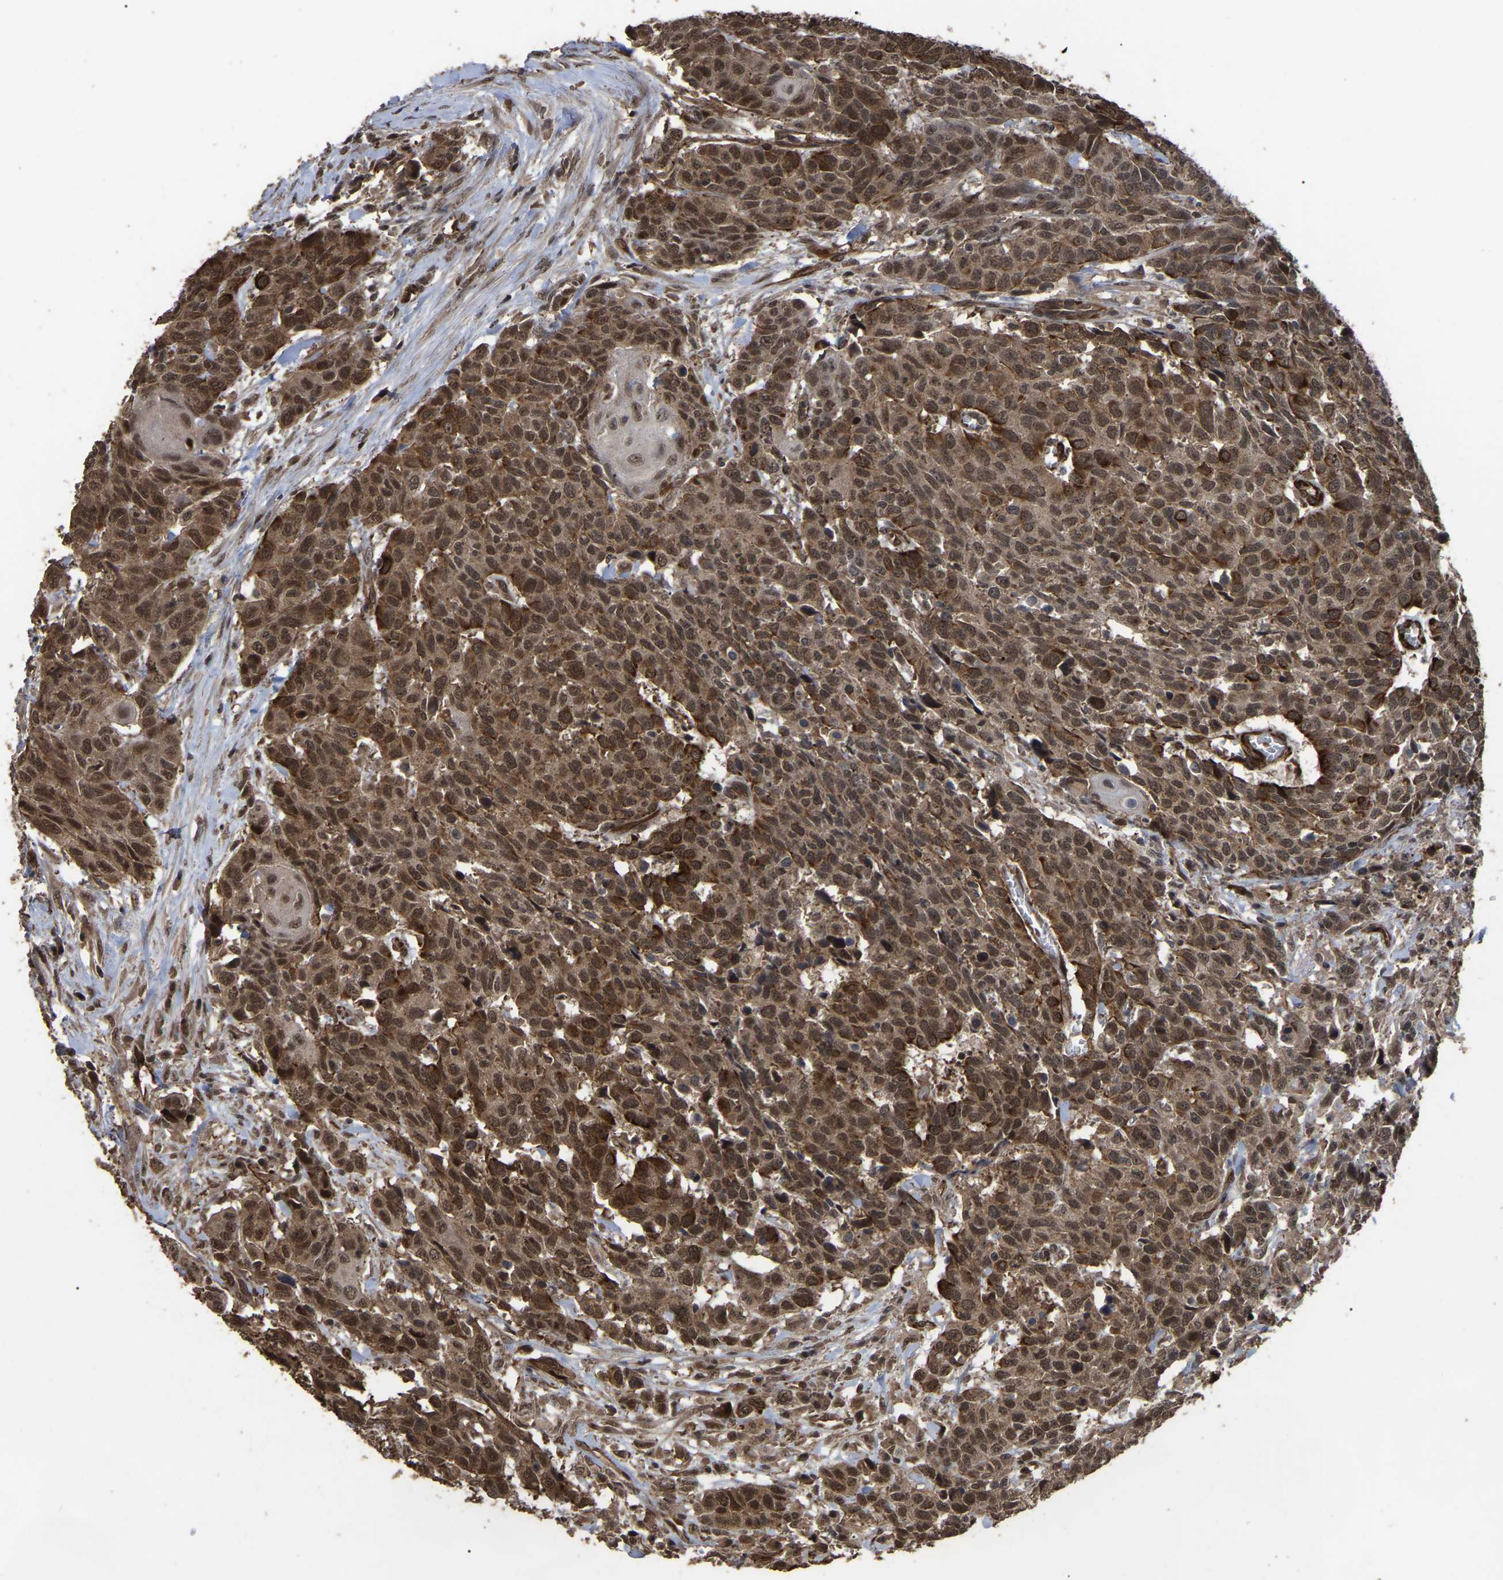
{"staining": {"intensity": "moderate", "quantity": ">75%", "location": "cytoplasmic/membranous,nuclear"}, "tissue": "head and neck cancer", "cell_type": "Tumor cells", "image_type": "cancer", "snomed": [{"axis": "morphology", "description": "Squamous cell carcinoma, NOS"}, {"axis": "topography", "description": "Head-Neck"}], "caption": "Immunohistochemistry (IHC) image of head and neck squamous cell carcinoma stained for a protein (brown), which exhibits medium levels of moderate cytoplasmic/membranous and nuclear expression in about >75% of tumor cells.", "gene": "FAM161B", "patient": {"sex": "male", "age": 66}}